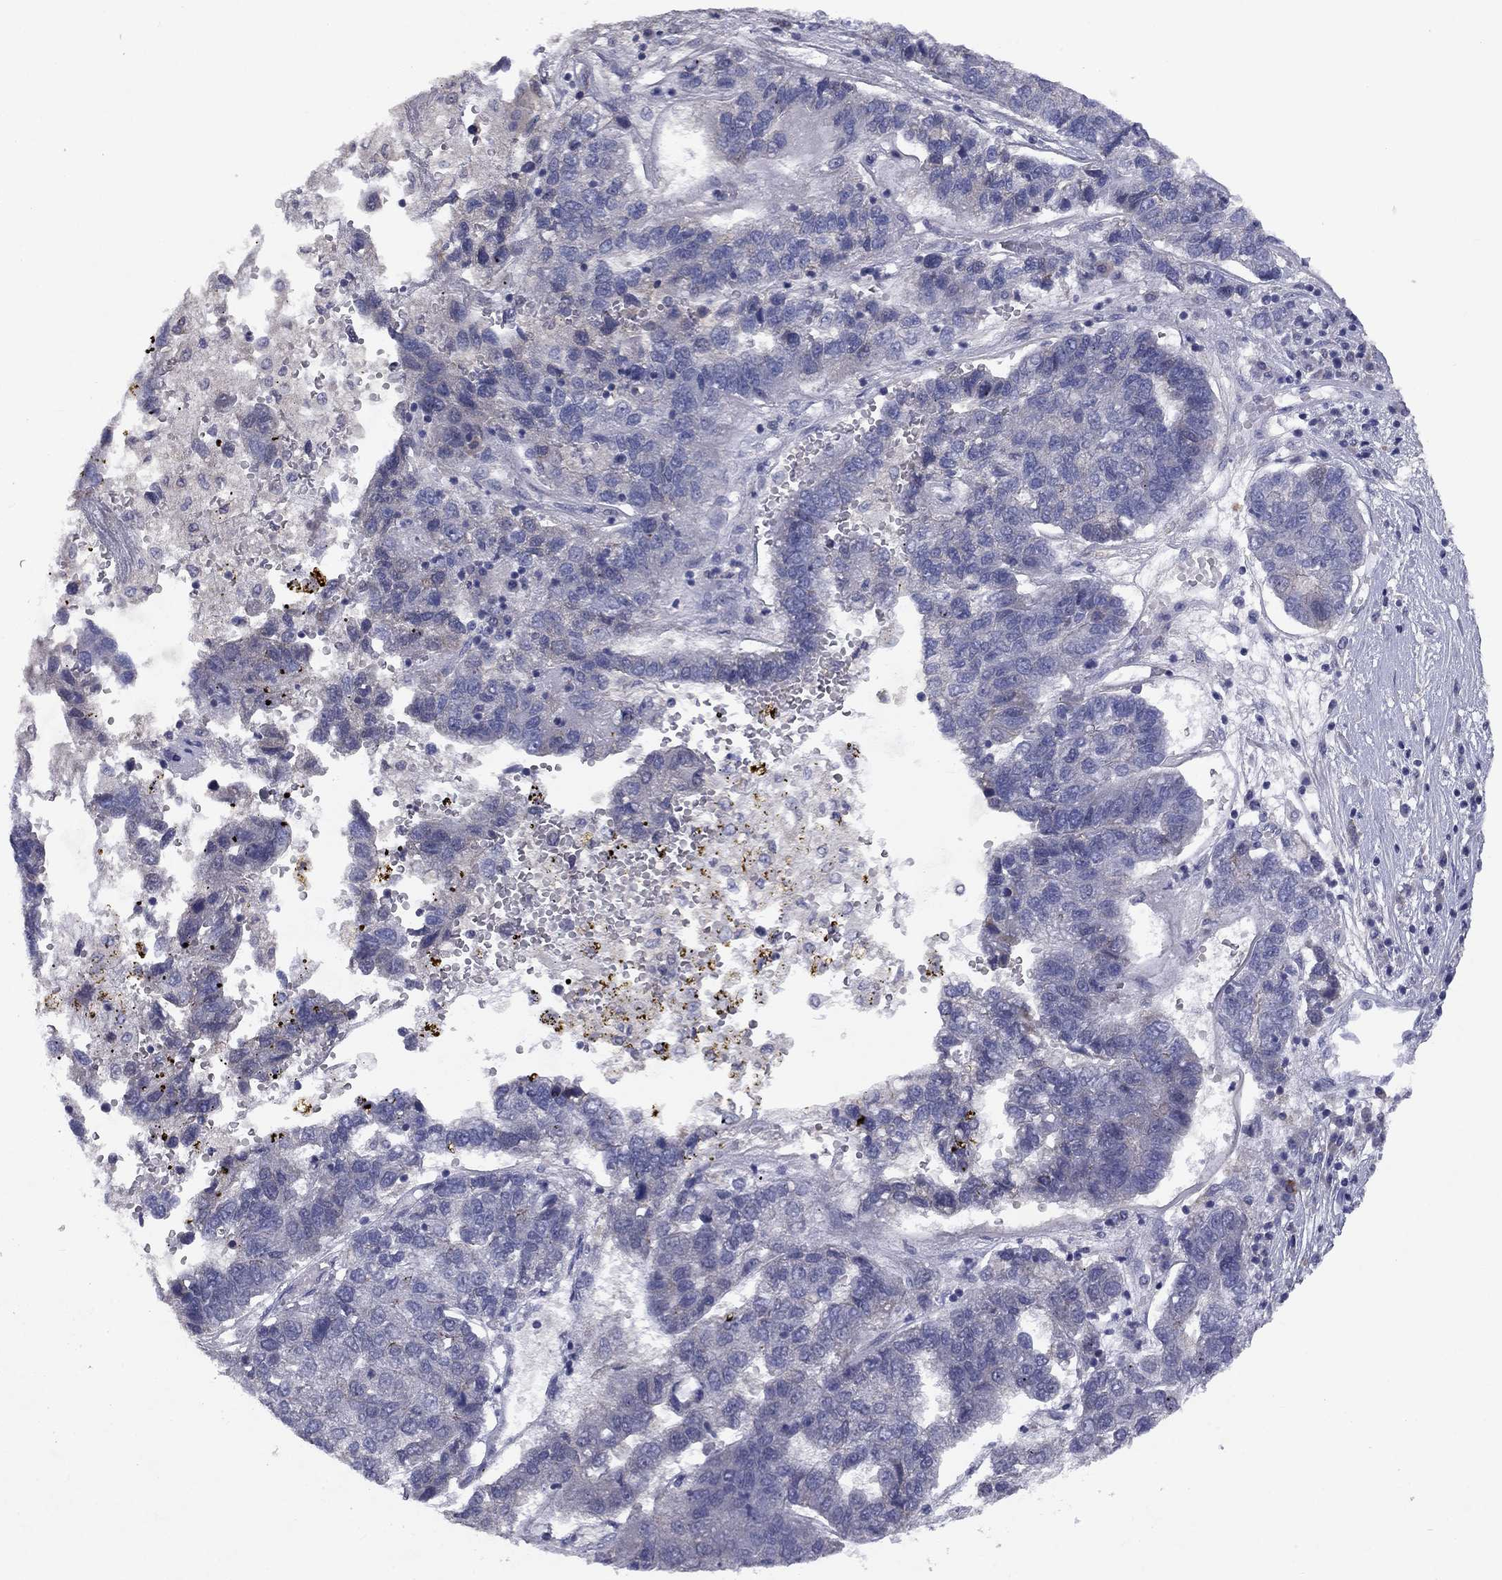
{"staining": {"intensity": "negative", "quantity": "none", "location": "none"}, "tissue": "pancreatic cancer", "cell_type": "Tumor cells", "image_type": "cancer", "snomed": [{"axis": "morphology", "description": "Adenocarcinoma, NOS"}, {"axis": "topography", "description": "Pancreas"}], "caption": "The photomicrograph reveals no staining of tumor cells in adenocarcinoma (pancreatic).", "gene": "CACNA1A", "patient": {"sex": "female", "age": 61}}